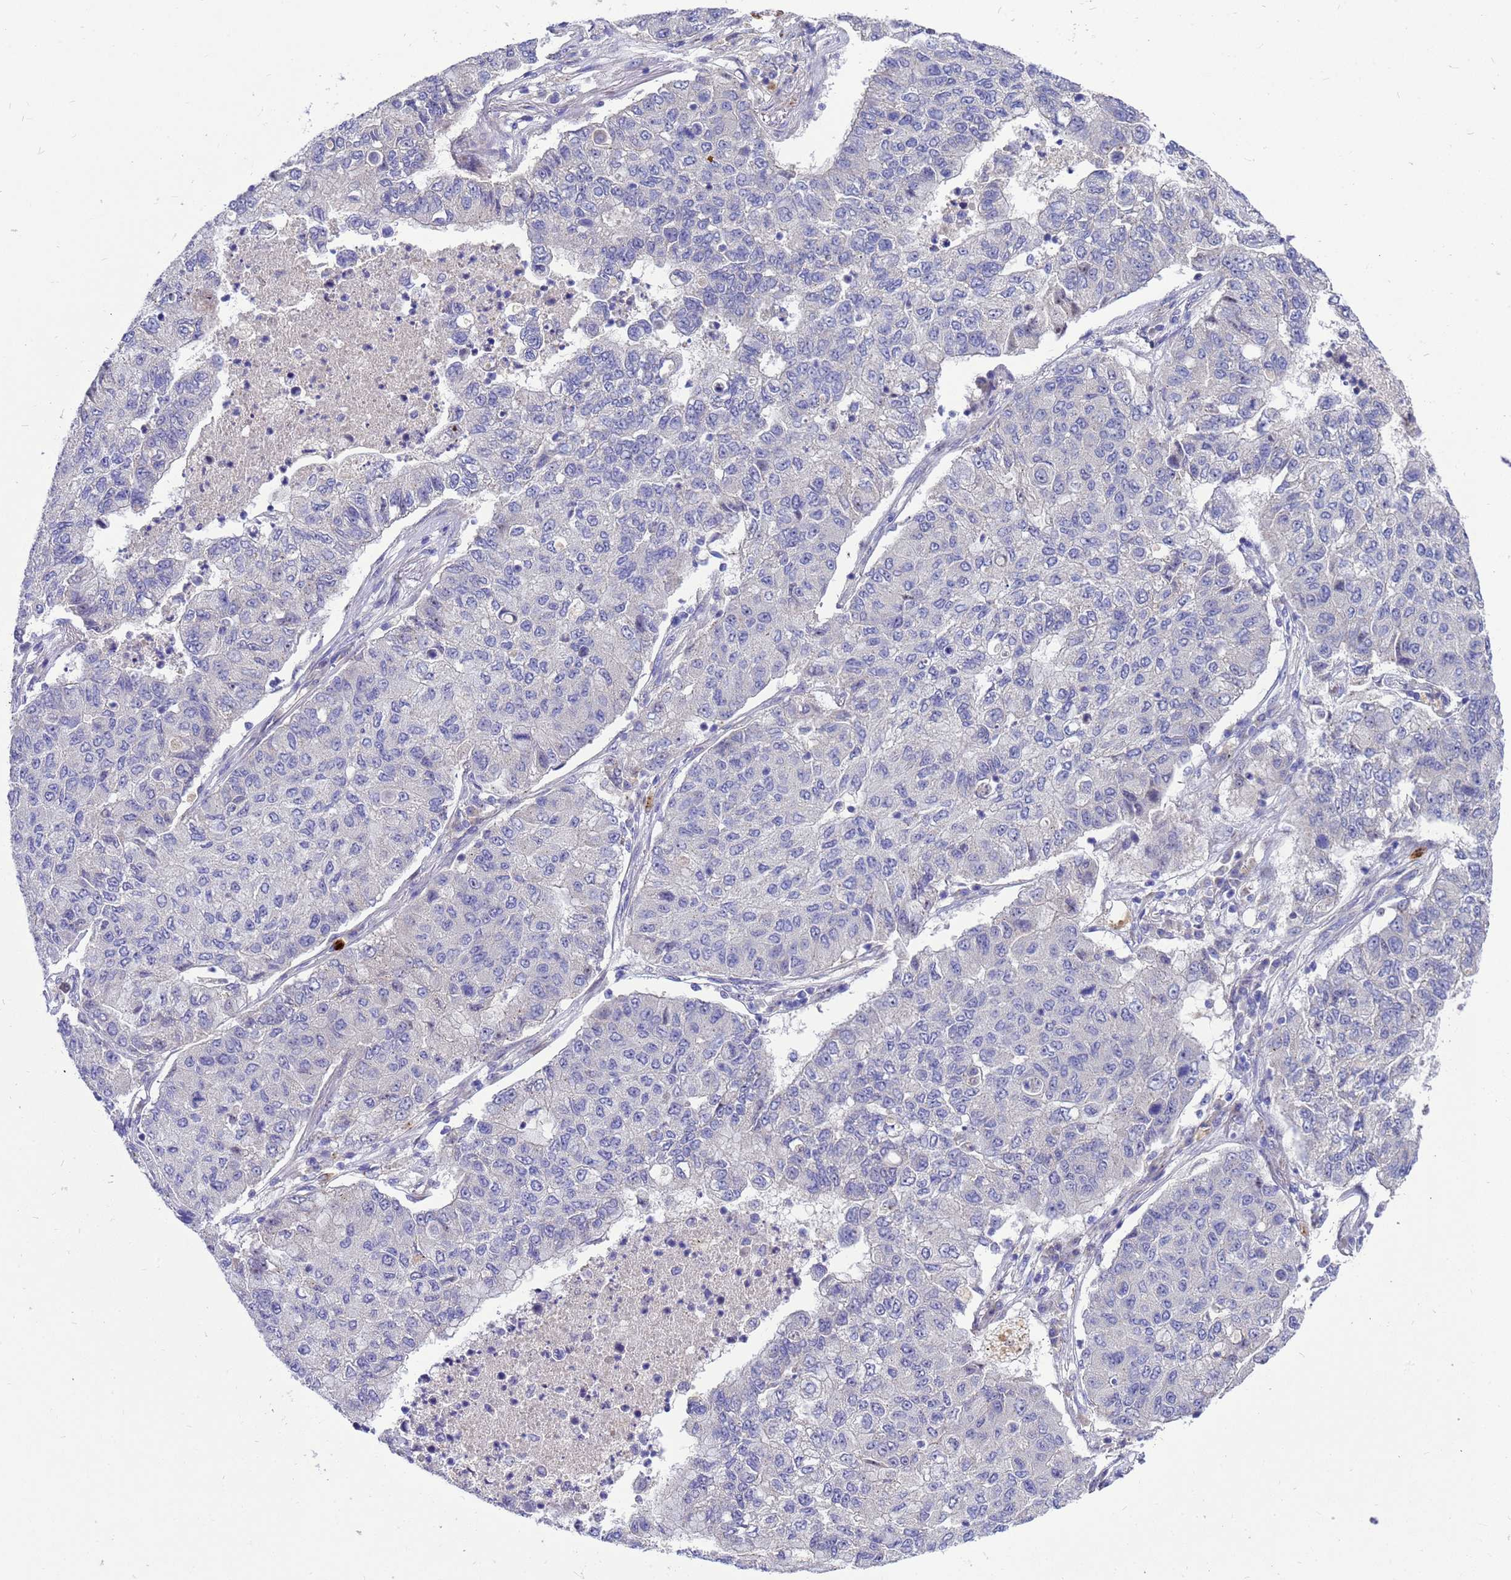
{"staining": {"intensity": "negative", "quantity": "none", "location": "none"}, "tissue": "lung cancer", "cell_type": "Tumor cells", "image_type": "cancer", "snomed": [{"axis": "morphology", "description": "Squamous cell carcinoma, NOS"}, {"axis": "topography", "description": "Lung"}], "caption": "Immunohistochemical staining of squamous cell carcinoma (lung) displays no significant expression in tumor cells. Brightfield microscopy of IHC stained with DAB (brown) and hematoxylin (blue), captured at high magnification.", "gene": "POP7", "patient": {"sex": "male", "age": 74}}